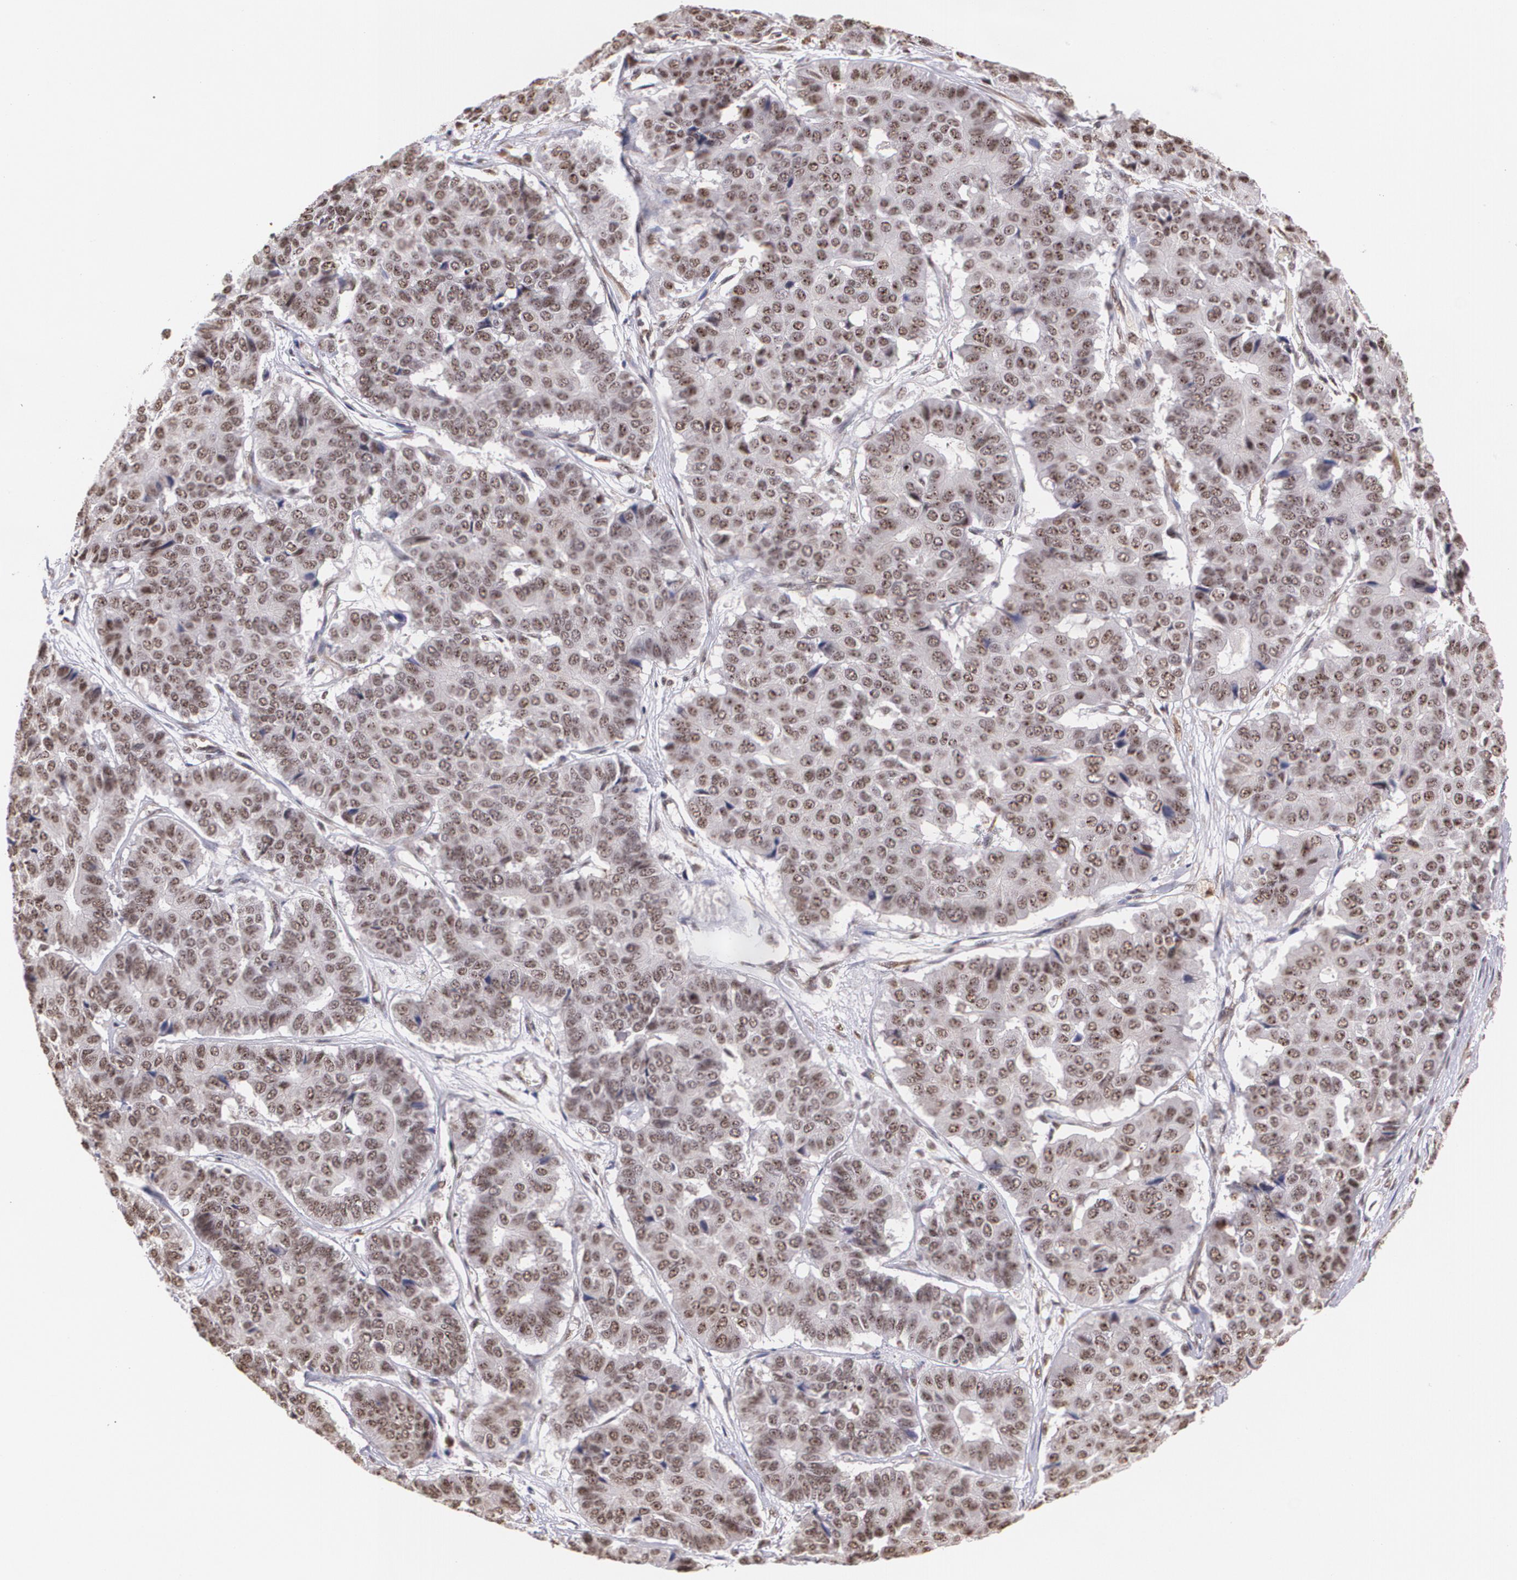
{"staining": {"intensity": "moderate", "quantity": ">75%", "location": "nuclear"}, "tissue": "pancreatic cancer", "cell_type": "Tumor cells", "image_type": "cancer", "snomed": [{"axis": "morphology", "description": "Adenocarcinoma, NOS"}, {"axis": "topography", "description": "Pancreas"}], "caption": "Pancreatic cancer stained with DAB (3,3'-diaminobenzidine) immunohistochemistry (IHC) exhibits medium levels of moderate nuclear expression in approximately >75% of tumor cells. (Brightfield microscopy of DAB IHC at high magnification).", "gene": "C6orf15", "patient": {"sex": "male", "age": 50}}